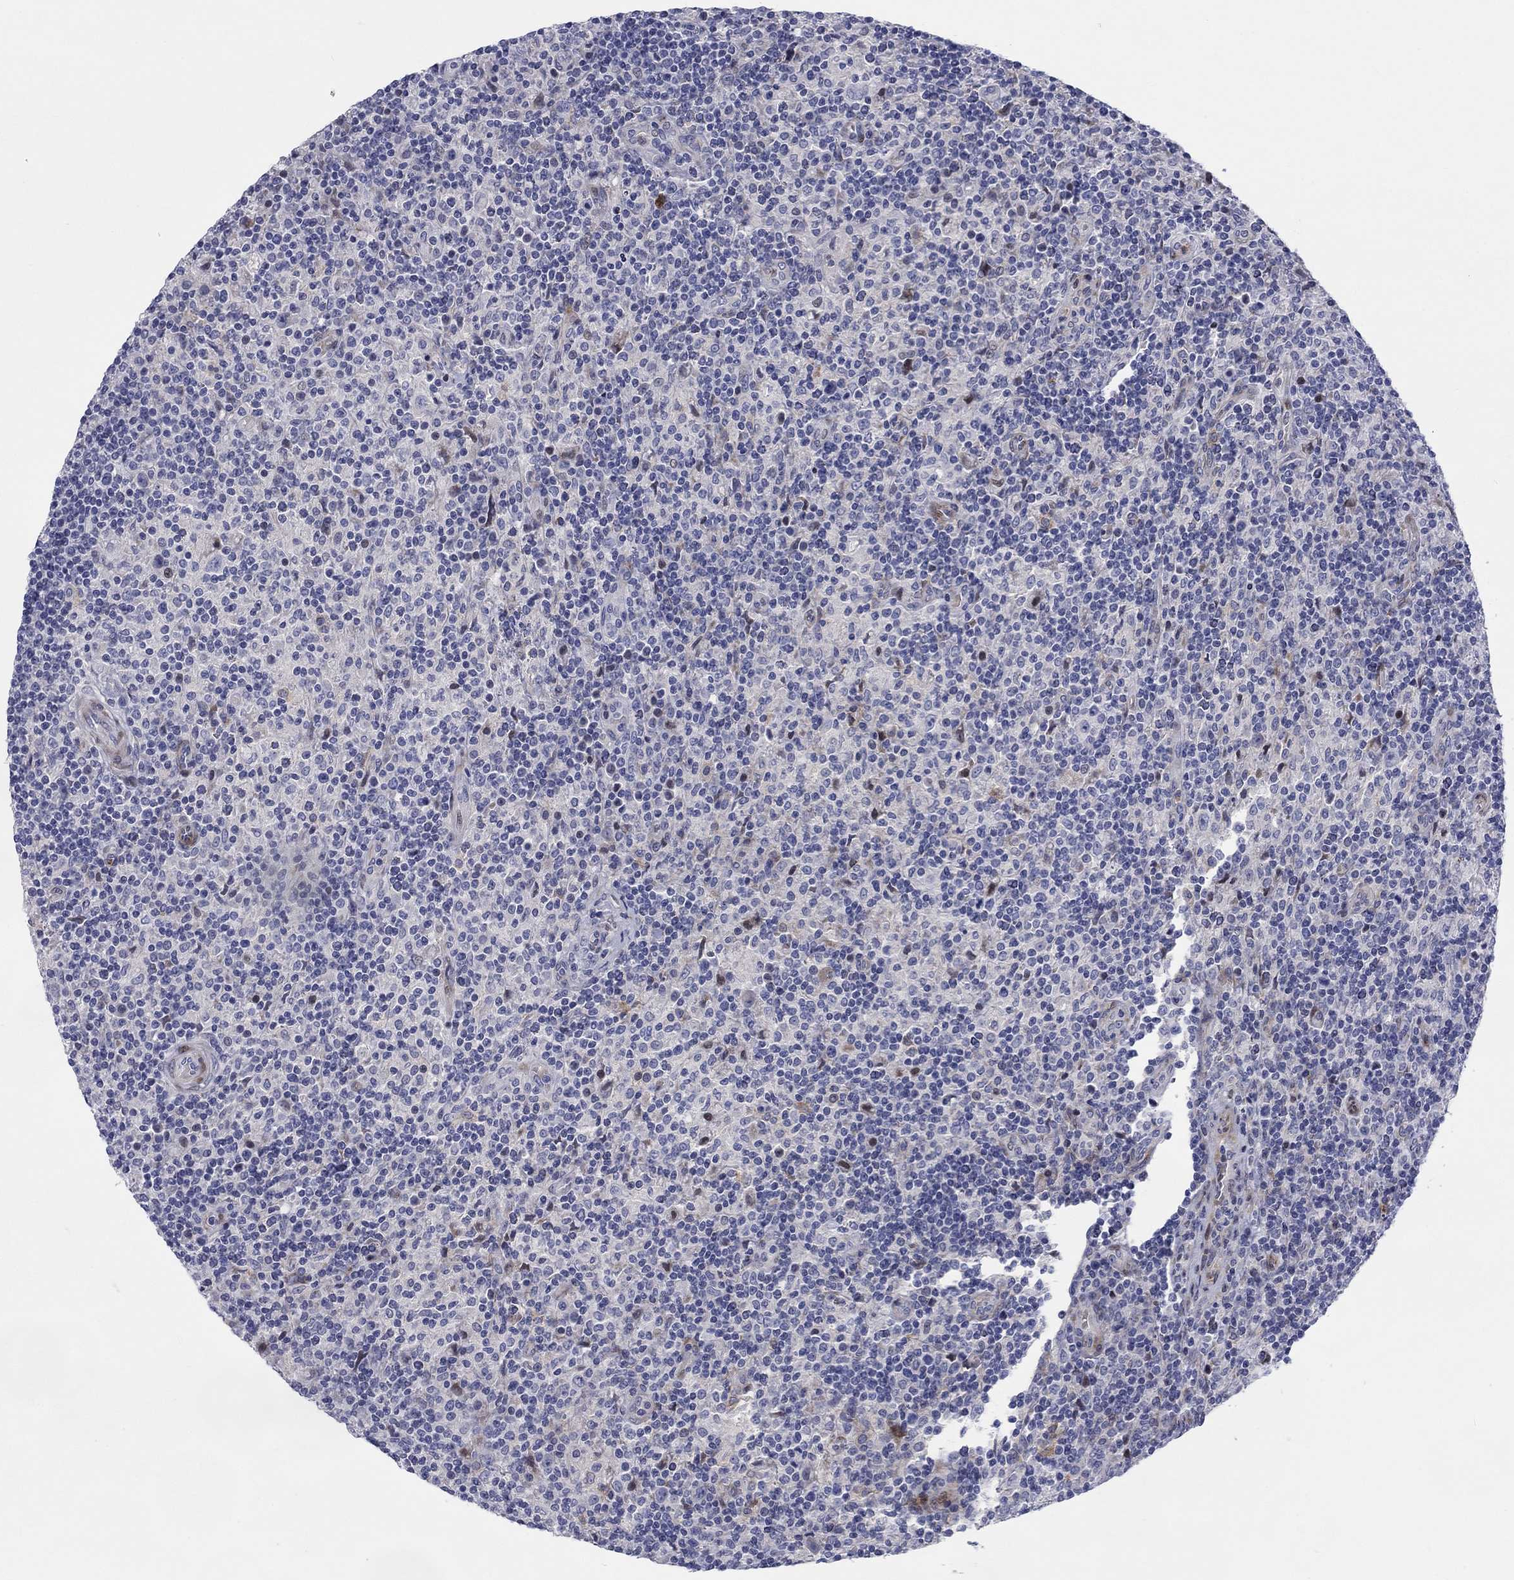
{"staining": {"intensity": "negative", "quantity": "none", "location": "none"}, "tissue": "lymphoma", "cell_type": "Tumor cells", "image_type": "cancer", "snomed": [{"axis": "morphology", "description": "Hodgkin's disease, NOS"}, {"axis": "topography", "description": "Lymph node"}], "caption": "This is an immunohistochemistry photomicrograph of human Hodgkin's disease. There is no positivity in tumor cells.", "gene": "ARHGAP36", "patient": {"sex": "male", "age": 70}}